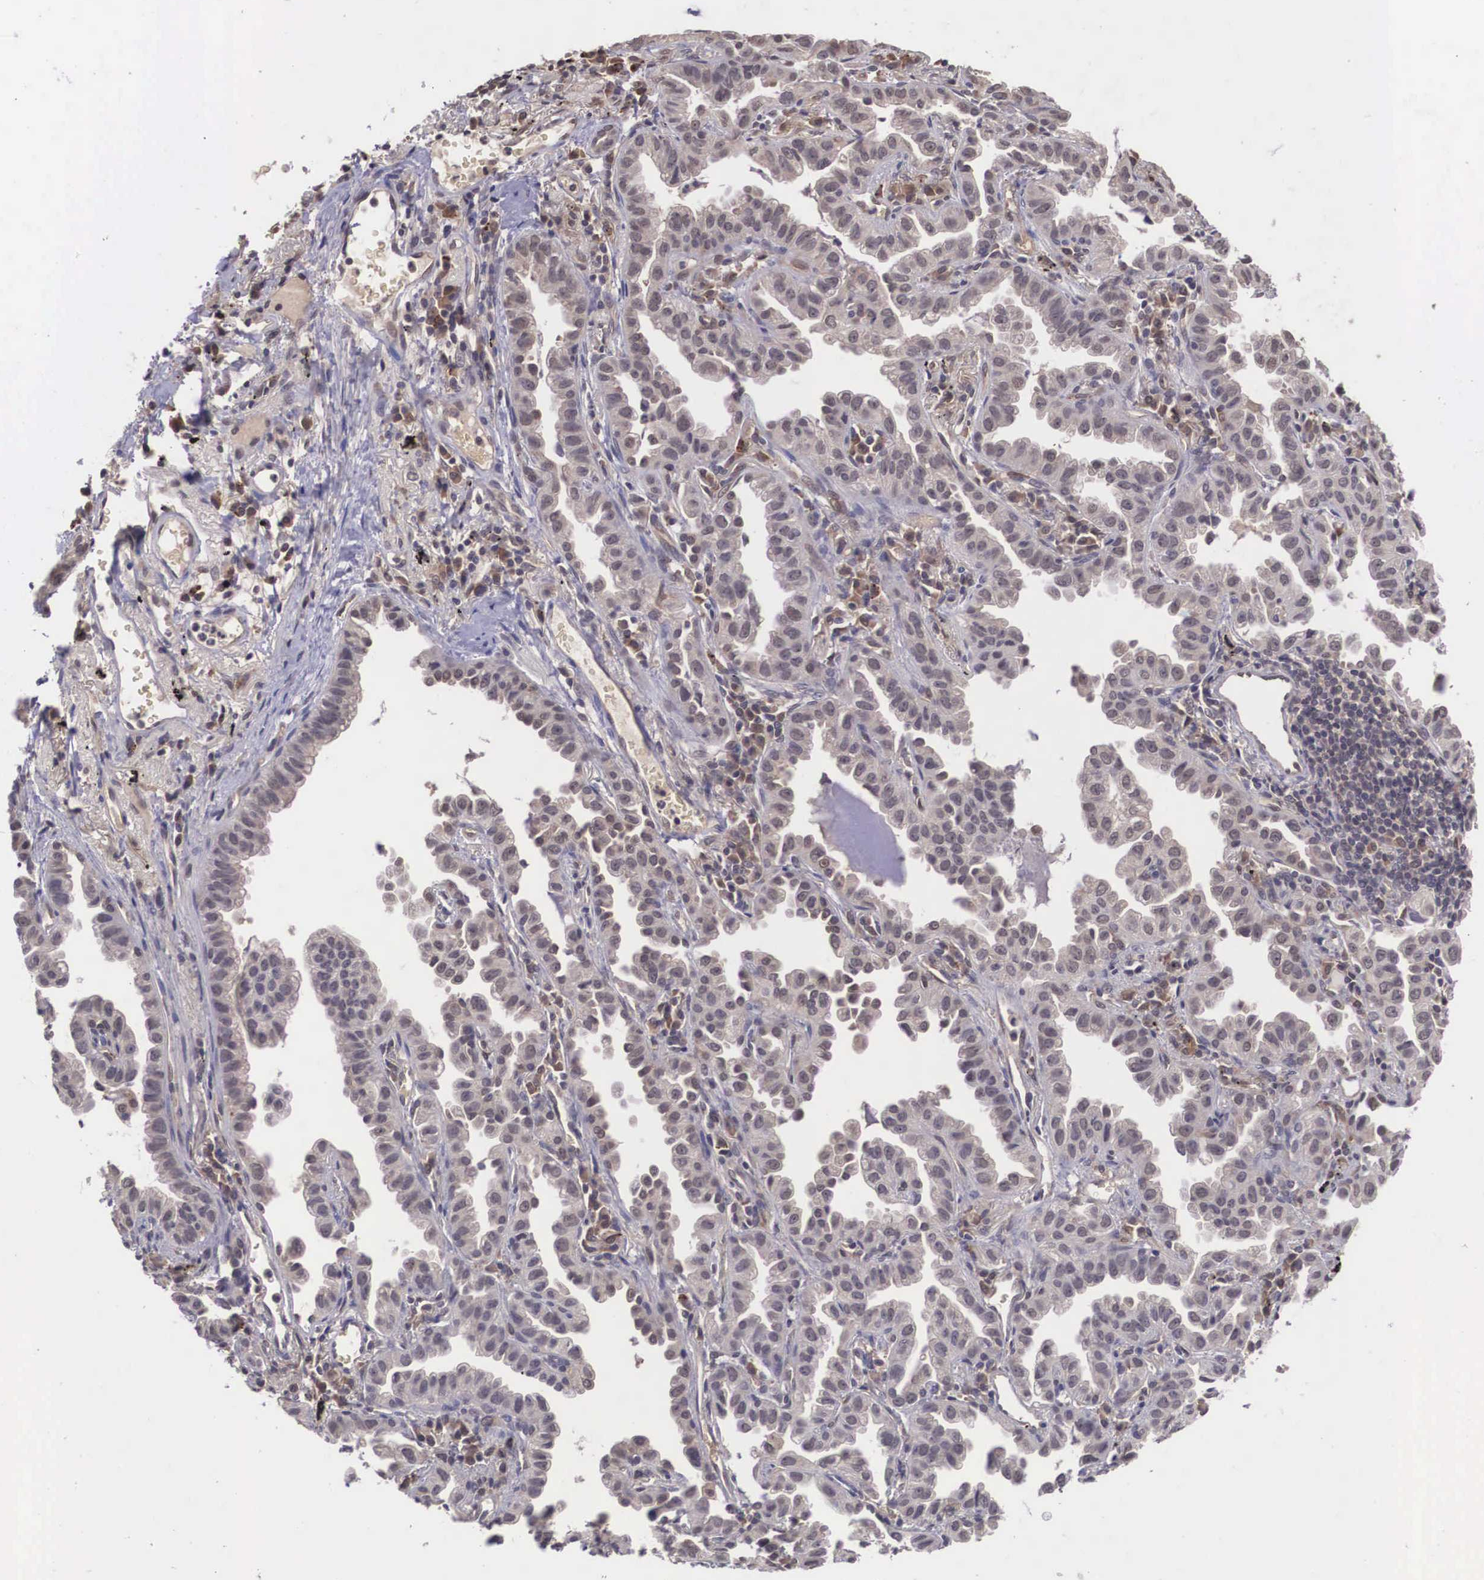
{"staining": {"intensity": "weak", "quantity": "25%-75%", "location": "cytoplasmic/membranous"}, "tissue": "lung cancer", "cell_type": "Tumor cells", "image_type": "cancer", "snomed": [{"axis": "morphology", "description": "Adenocarcinoma, NOS"}, {"axis": "topography", "description": "Lung"}], "caption": "Immunohistochemistry (IHC) image of neoplastic tissue: adenocarcinoma (lung) stained using IHC reveals low levels of weak protein expression localized specifically in the cytoplasmic/membranous of tumor cells, appearing as a cytoplasmic/membranous brown color.", "gene": "VASH1", "patient": {"sex": "female", "age": 50}}